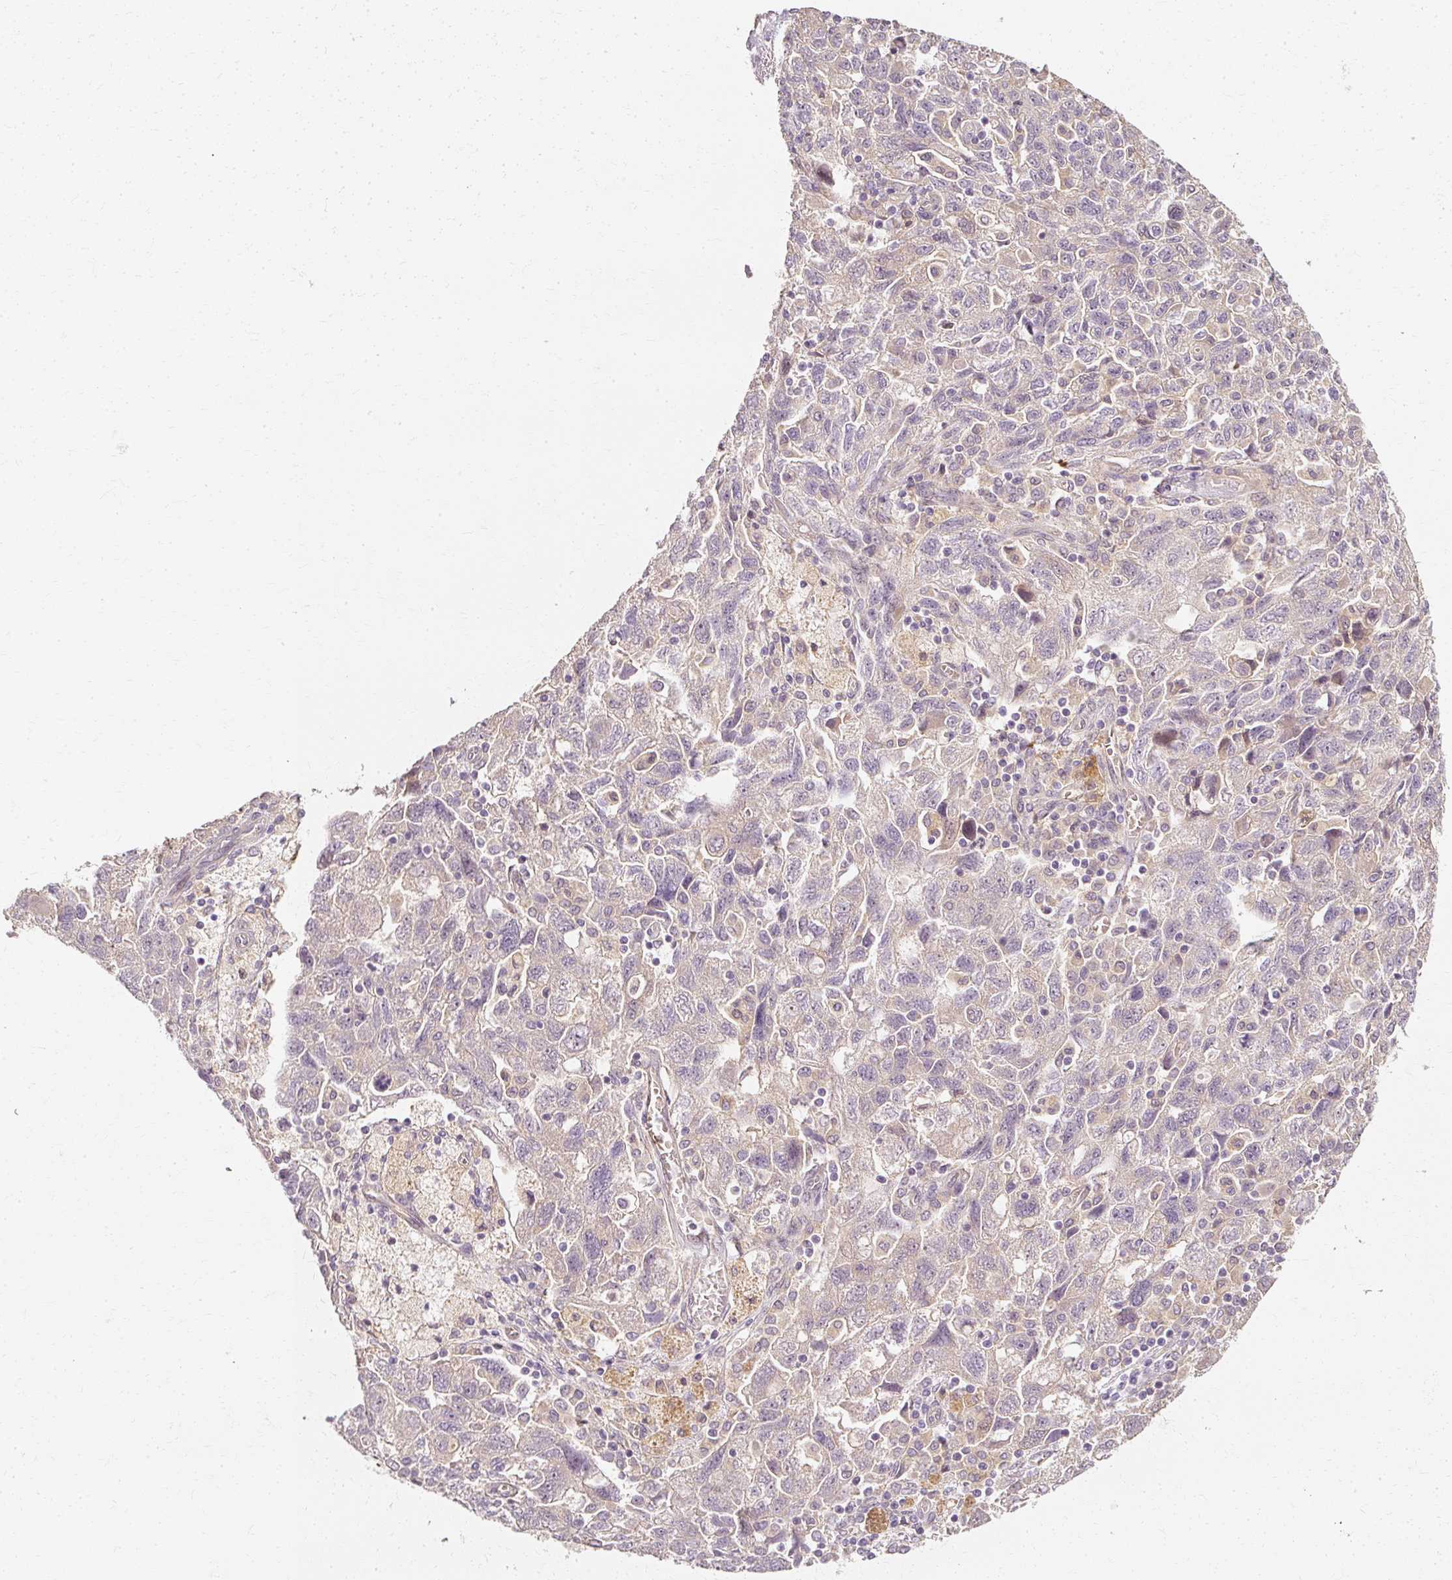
{"staining": {"intensity": "weak", "quantity": "25%-75%", "location": "cytoplasmic/membranous"}, "tissue": "ovarian cancer", "cell_type": "Tumor cells", "image_type": "cancer", "snomed": [{"axis": "morphology", "description": "Carcinoma, NOS"}, {"axis": "morphology", "description": "Cystadenocarcinoma, serous, NOS"}, {"axis": "topography", "description": "Ovary"}], "caption": "Immunohistochemistry (DAB (3,3'-diaminobenzidine)) staining of ovarian serous cystadenocarcinoma reveals weak cytoplasmic/membranous protein expression in approximately 25%-75% of tumor cells.", "gene": "GNAQ", "patient": {"sex": "female", "age": 69}}